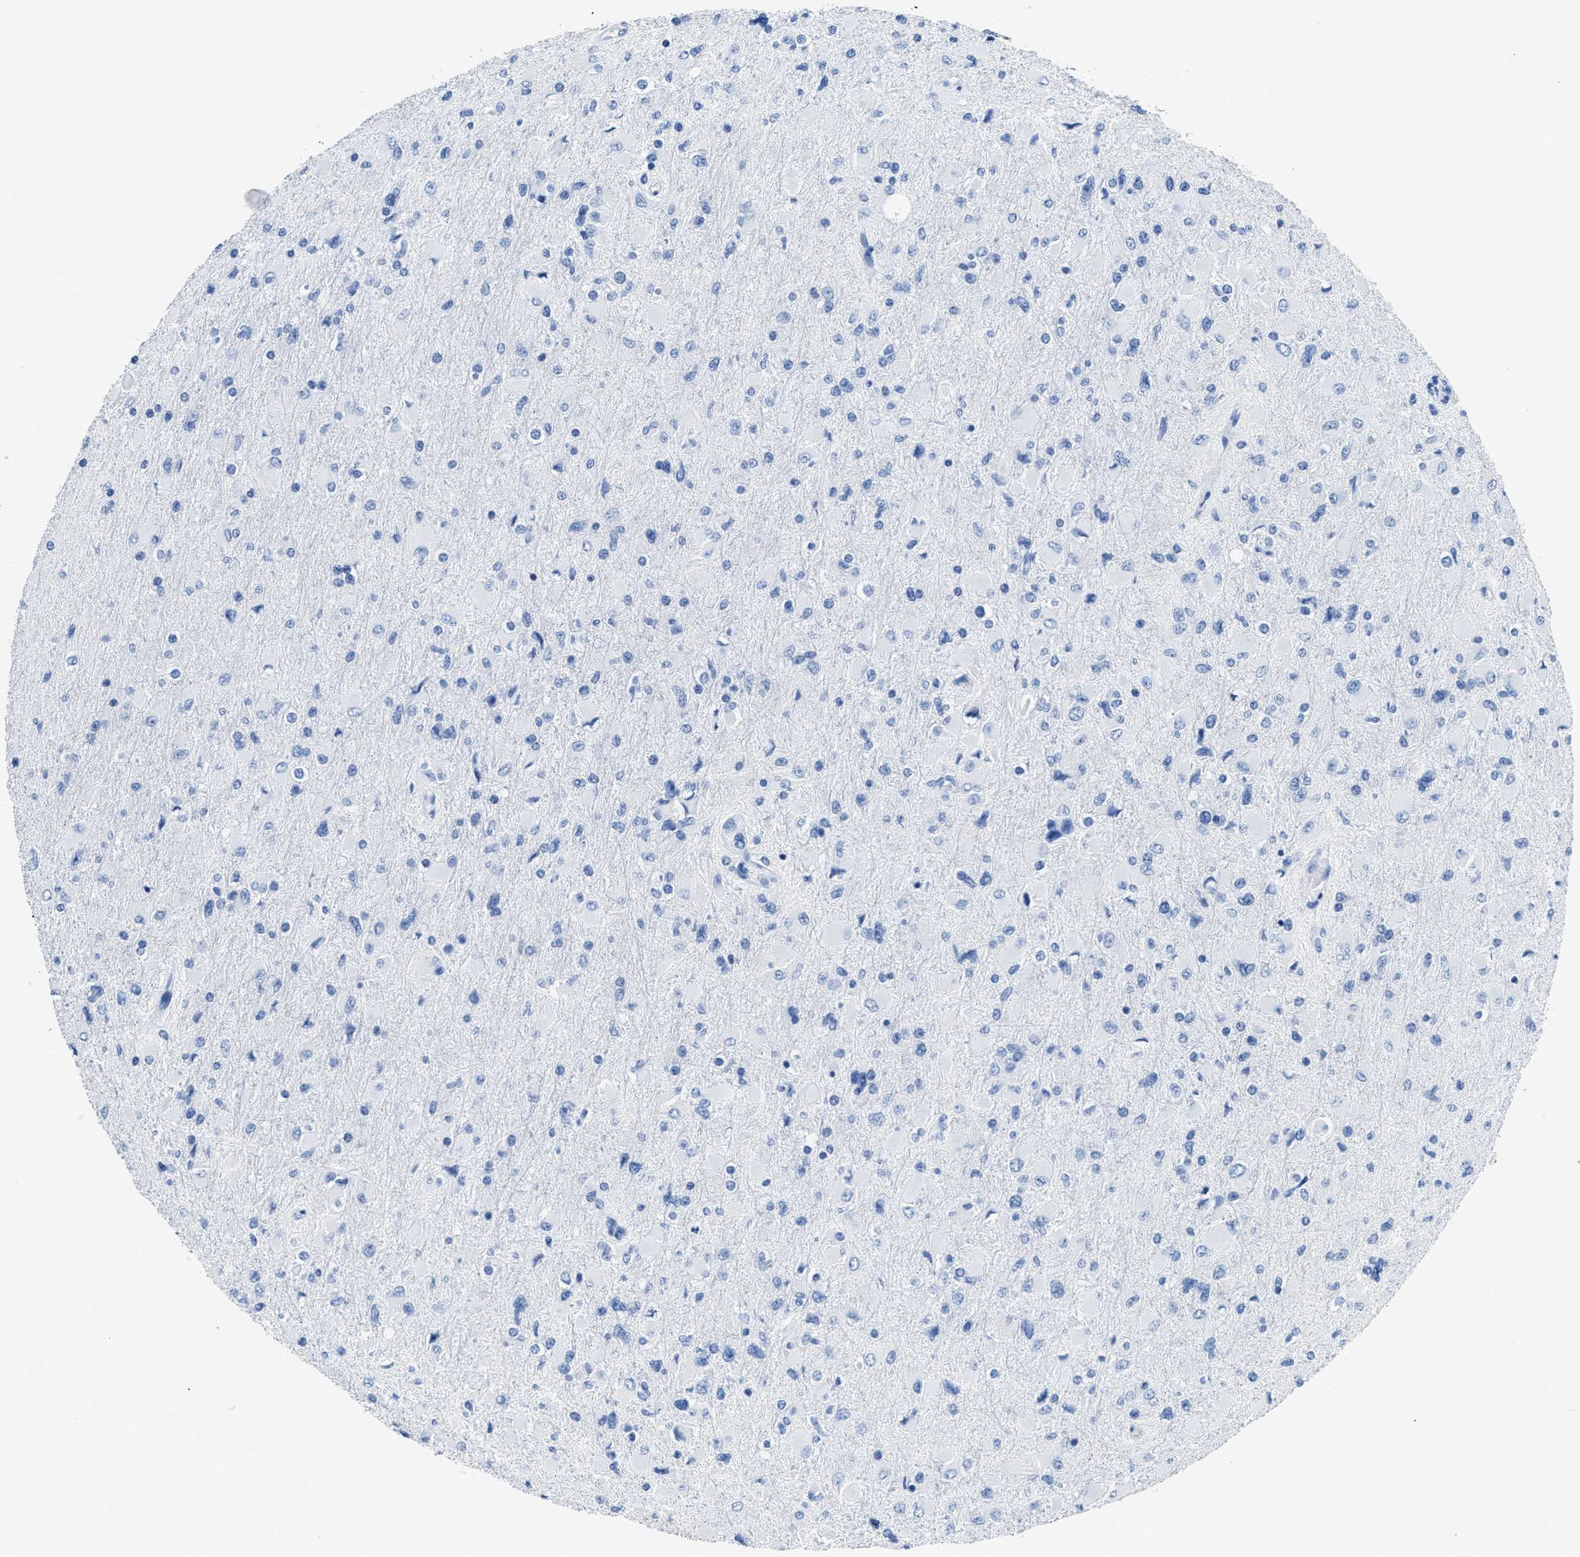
{"staining": {"intensity": "negative", "quantity": "none", "location": "none"}, "tissue": "glioma", "cell_type": "Tumor cells", "image_type": "cancer", "snomed": [{"axis": "morphology", "description": "Glioma, malignant, High grade"}, {"axis": "topography", "description": "Cerebral cortex"}], "caption": "DAB immunohistochemical staining of human malignant glioma (high-grade) demonstrates no significant expression in tumor cells.", "gene": "NFATC2", "patient": {"sex": "female", "age": 36}}